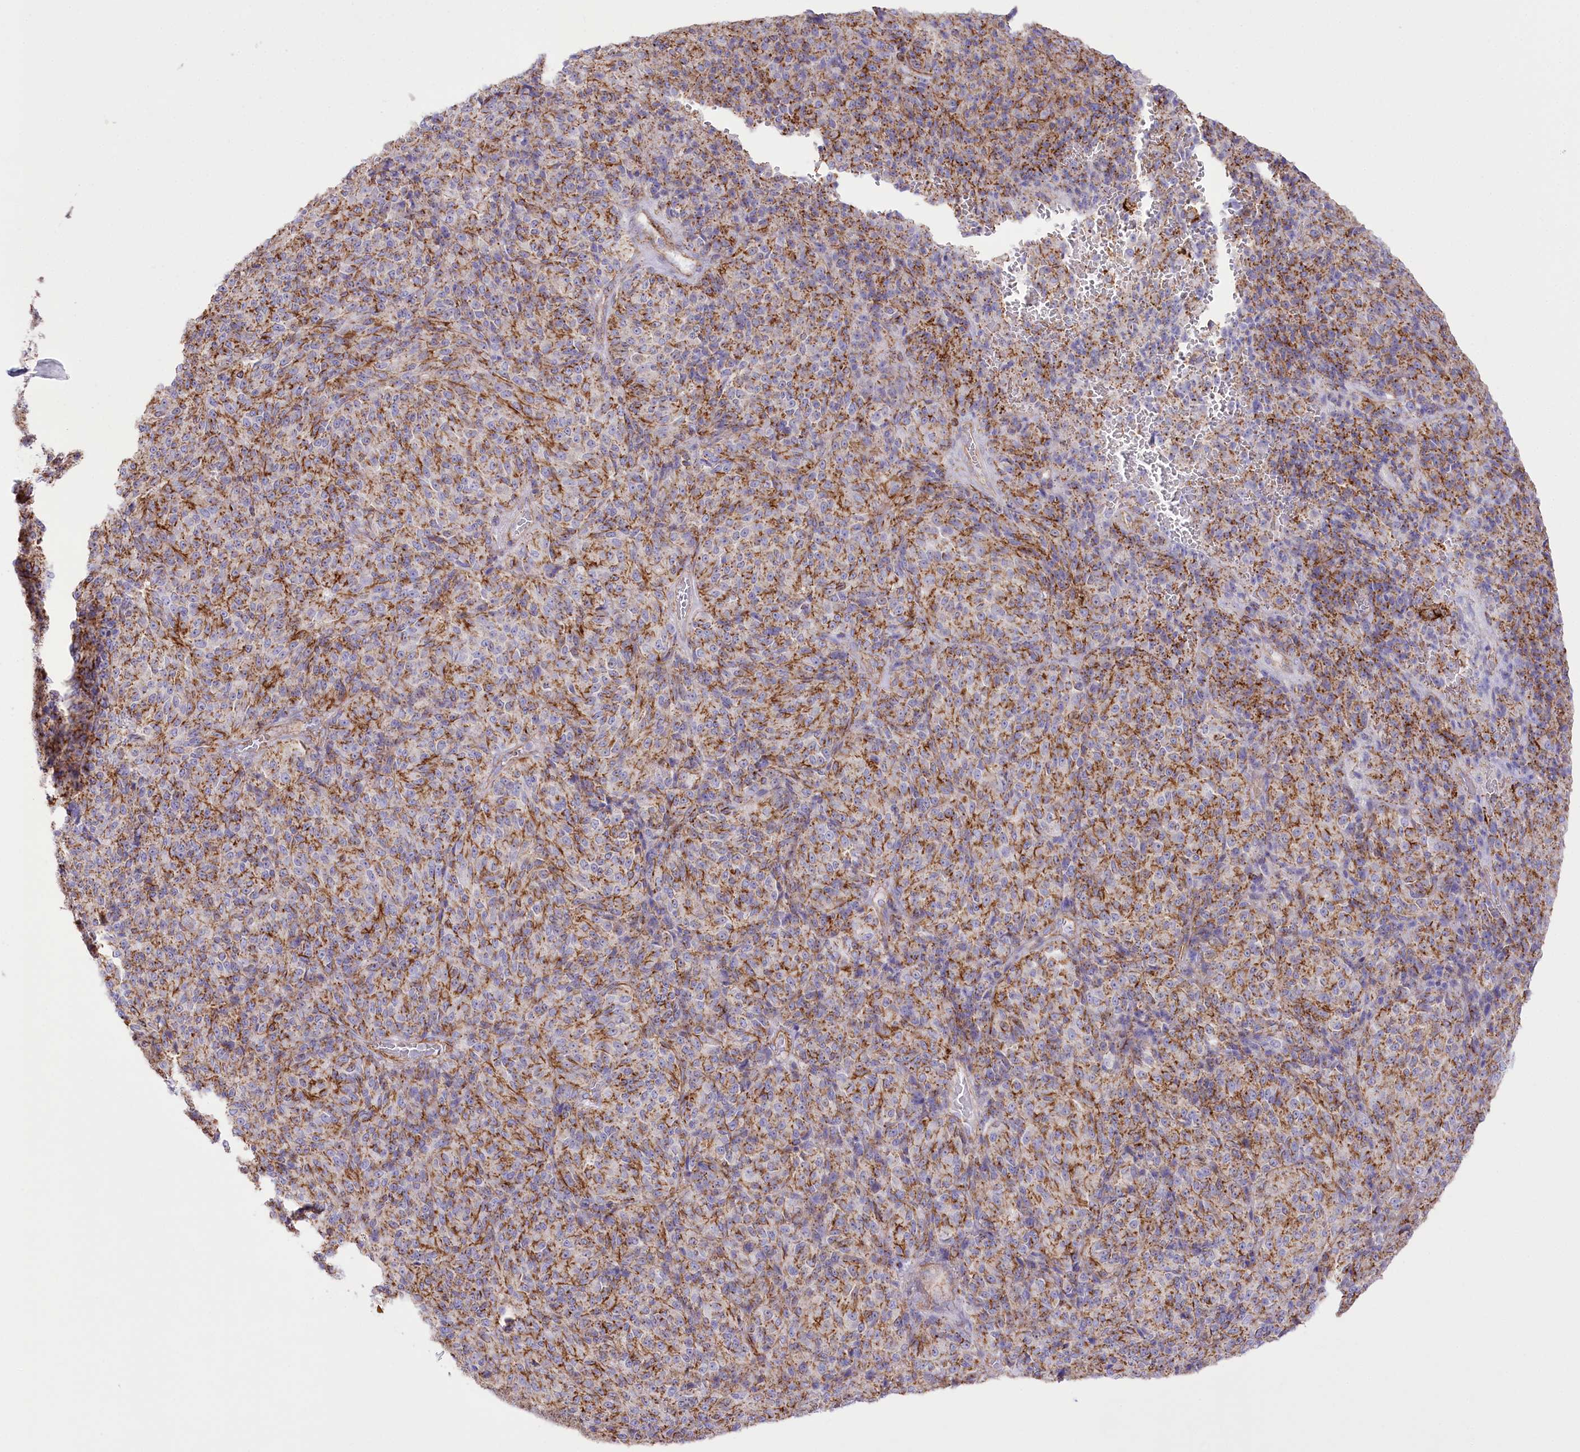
{"staining": {"intensity": "moderate", "quantity": ">75%", "location": "cytoplasmic/membranous"}, "tissue": "melanoma", "cell_type": "Tumor cells", "image_type": "cancer", "snomed": [{"axis": "morphology", "description": "Malignant melanoma, Metastatic site"}, {"axis": "topography", "description": "Brain"}], "caption": "Moderate cytoplasmic/membranous expression is seen in approximately >75% of tumor cells in malignant melanoma (metastatic site). (brown staining indicates protein expression, while blue staining denotes nuclei).", "gene": "FAM216A", "patient": {"sex": "female", "age": 56}}